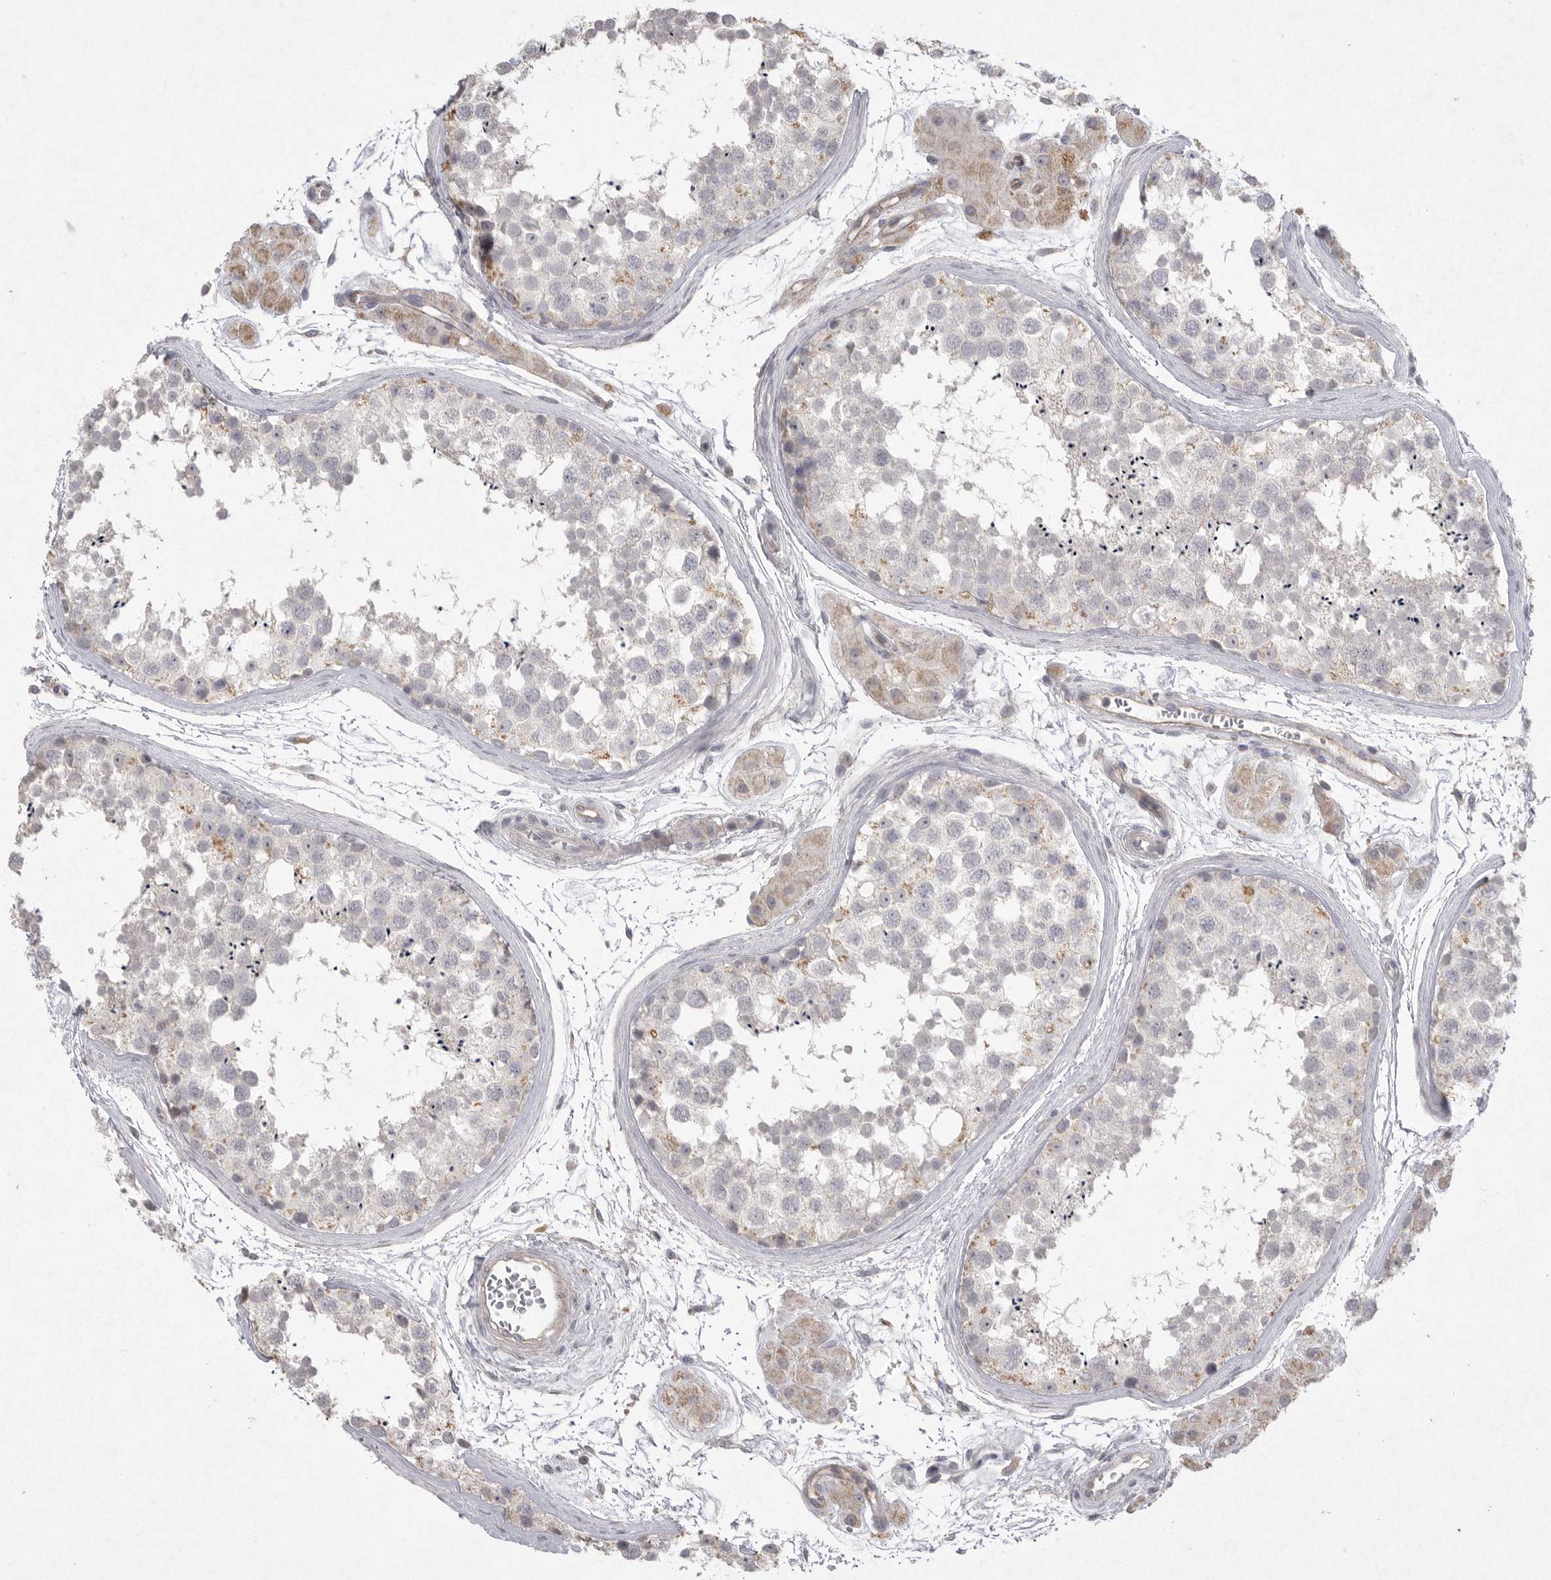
{"staining": {"intensity": "weak", "quantity": "<25%", "location": "cytoplasmic/membranous"}, "tissue": "testis", "cell_type": "Cells in seminiferous ducts", "image_type": "normal", "snomed": [{"axis": "morphology", "description": "Normal tissue, NOS"}, {"axis": "topography", "description": "Testis"}], "caption": "Protein analysis of benign testis demonstrates no significant expression in cells in seminiferous ducts.", "gene": "VANGL2", "patient": {"sex": "male", "age": 56}}